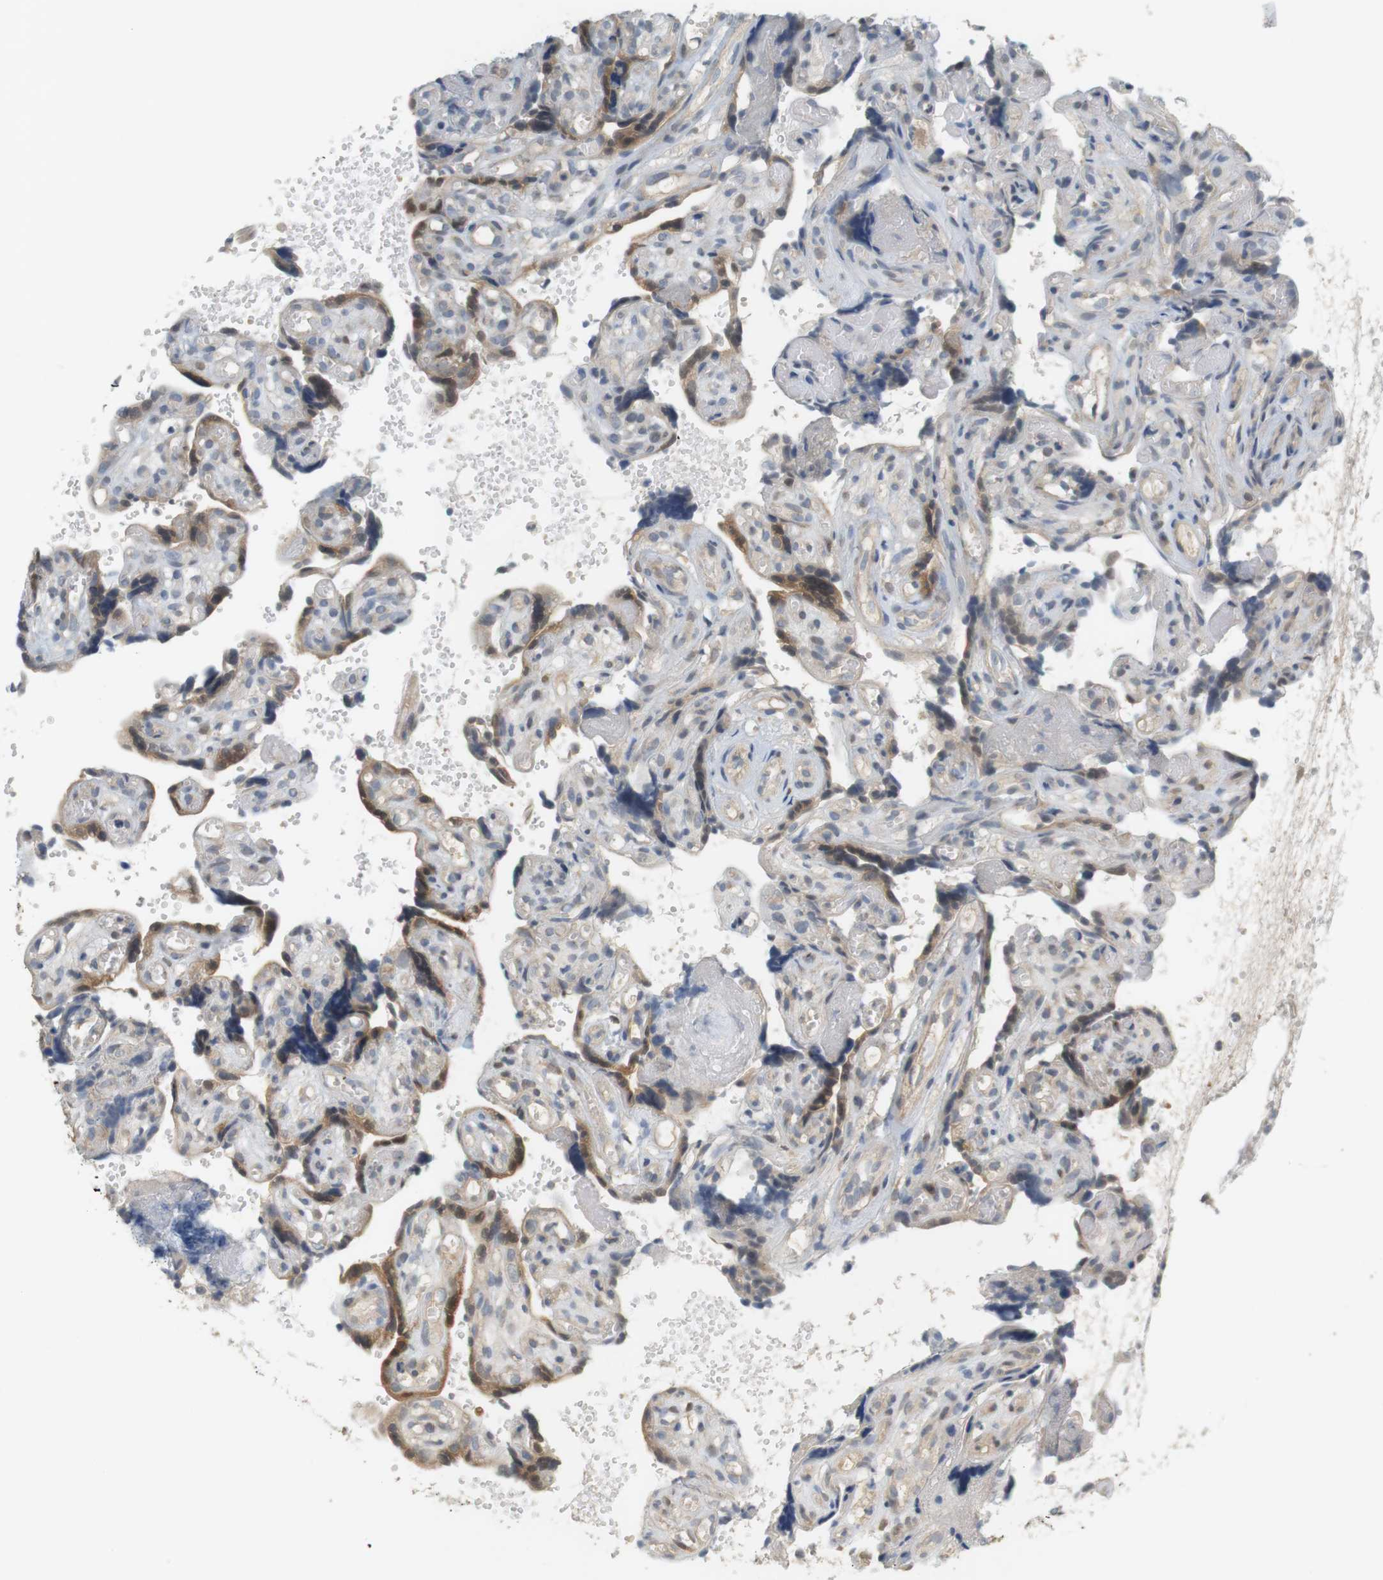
{"staining": {"intensity": "moderate", "quantity": "<25%", "location": "cytoplasmic/membranous,nuclear"}, "tissue": "placenta", "cell_type": "Decidual cells", "image_type": "normal", "snomed": [{"axis": "morphology", "description": "Normal tissue, NOS"}, {"axis": "topography", "description": "Placenta"}], "caption": "IHC (DAB) staining of benign placenta reveals moderate cytoplasmic/membranous,nuclear protein expression in about <25% of decidual cells.", "gene": "CREB3L2", "patient": {"sex": "female", "age": 30}}